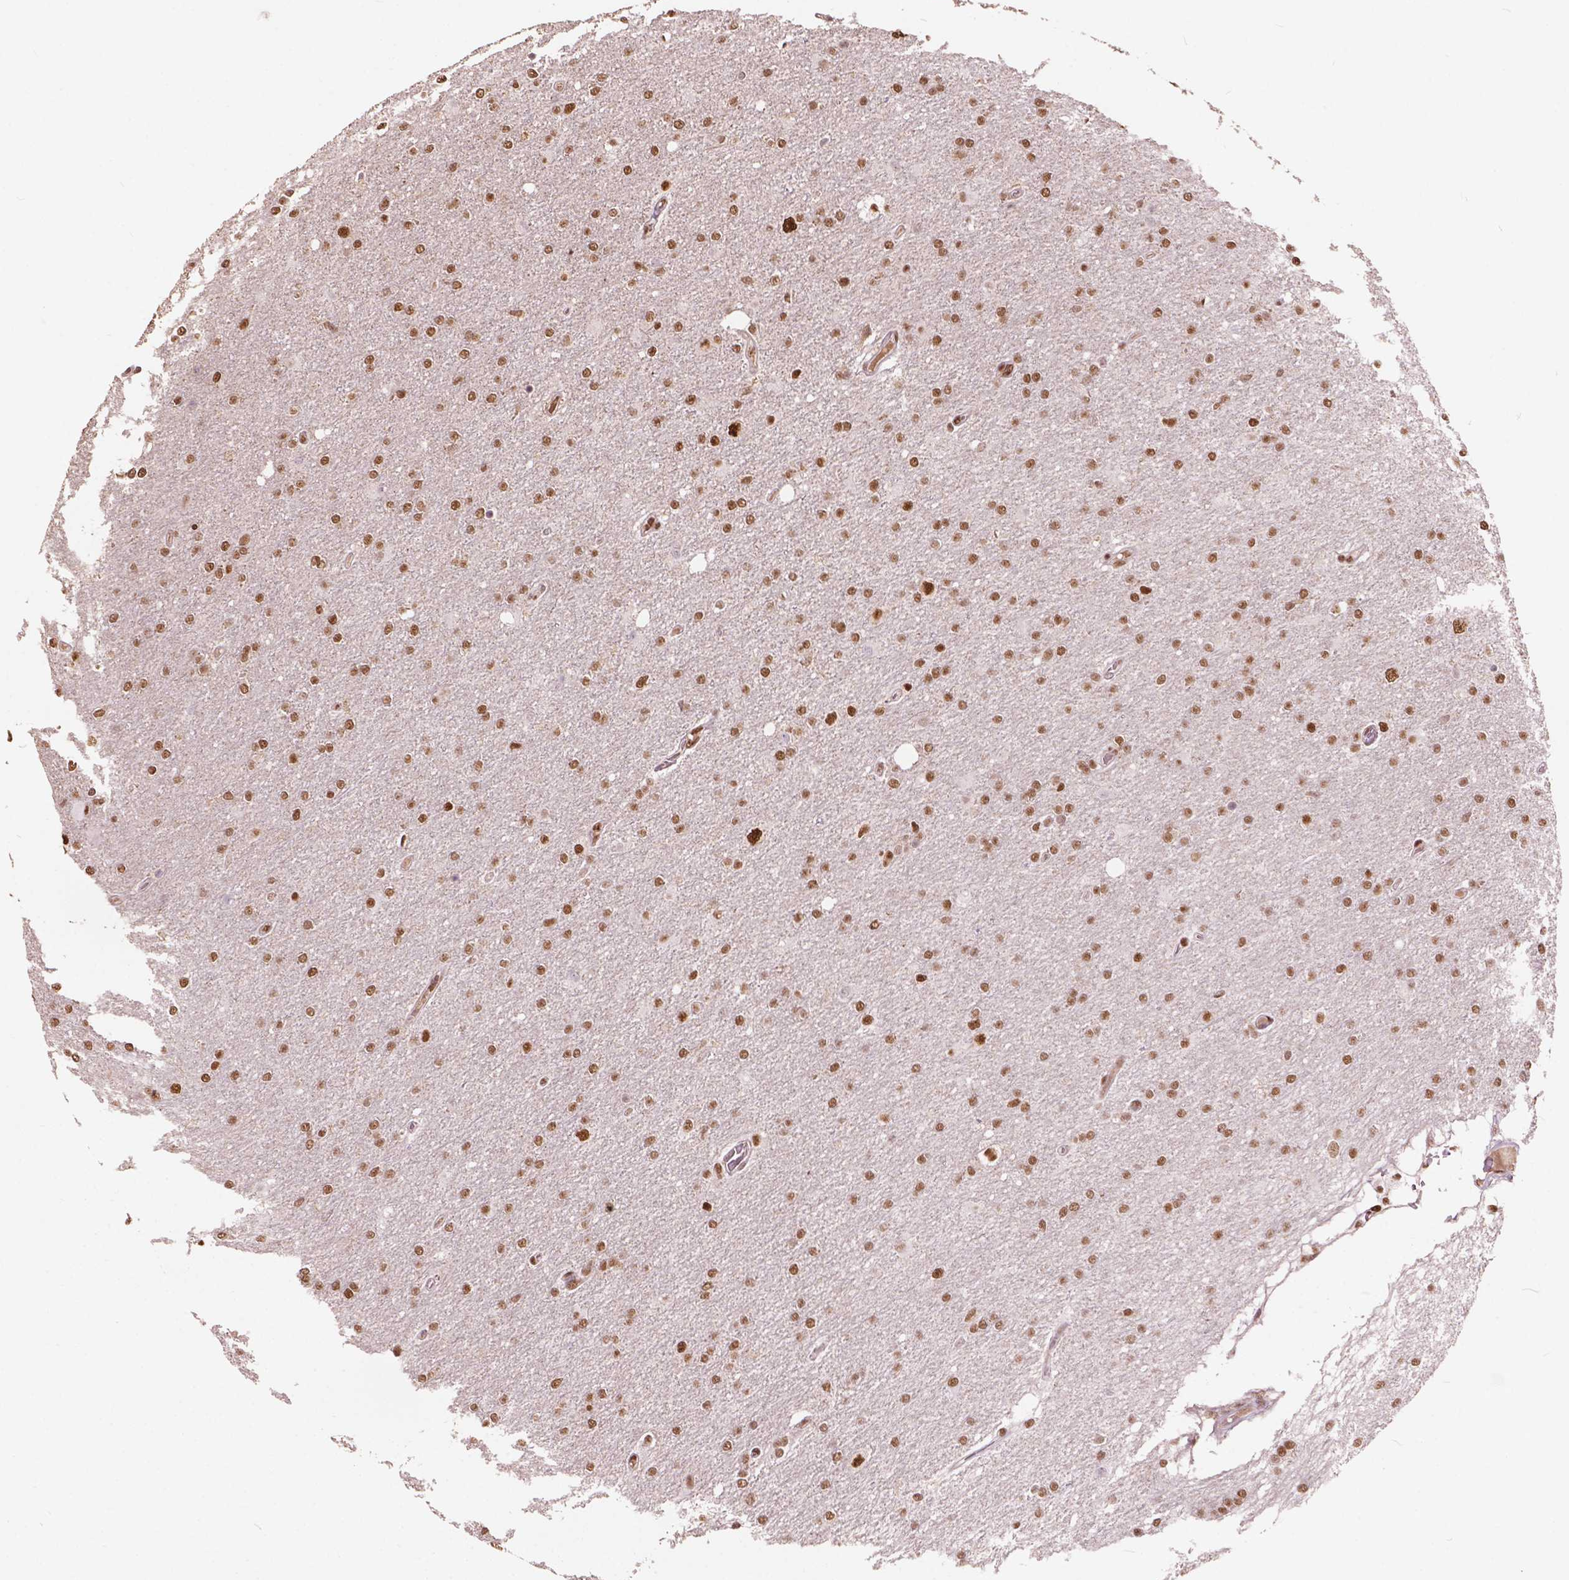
{"staining": {"intensity": "moderate", "quantity": ">75%", "location": "nuclear"}, "tissue": "glioma", "cell_type": "Tumor cells", "image_type": "cancer", "snomed": [{"axis": "morphology", "description": "Glioma, malignant, High grade"}, {"axis": "topography", "description": "Cerebral cortex"}], "caption": "Malignant high-grade glioma stained with DAB (3,3'-diaminobenzidine) immunohistochemistry (IHC) reveals medium levels of moderate nuclear expression in about >75% of tumor cells. (DAB IHC with brightfield microscopy, high magnification).", "gene": "ANP32B", "patient": {"sex": "male", "age": 70}}